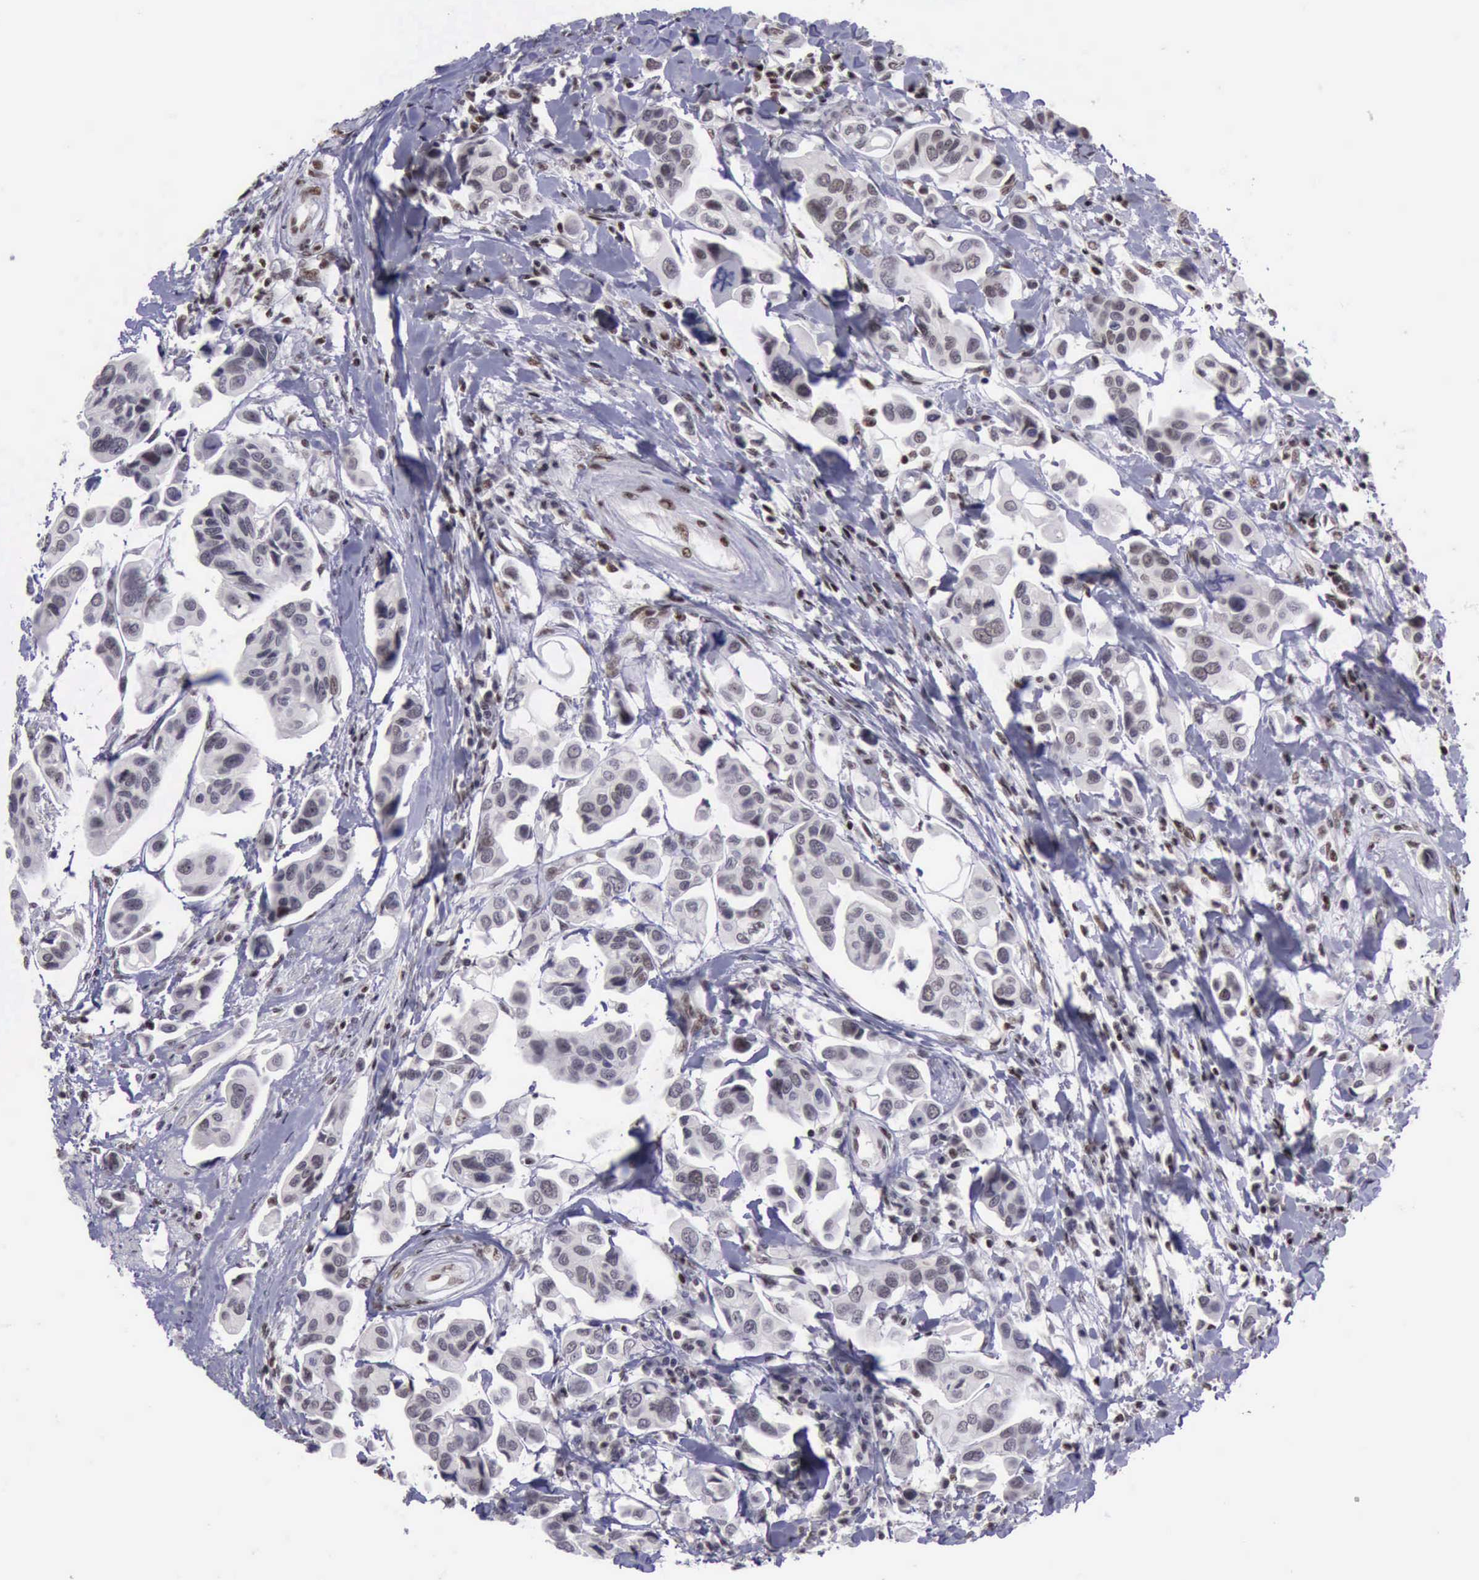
{"staining": {"intensity": "negative", "quantity": "none", "location": "none"}, "tissue": "urothelial cancer", "cell_type": "Tumor cells", "image_type": "cancer", "snomed": [{"axis": "morphology", "description": "Adenocarcinoma, NOS"}, {"axis": "topography", "description": "Urinary bladder"}], "caption": "Protein analysis of adenocarcinoma reveals no significant staining in tumor cells.", "gene": "YY1", "patient": {"sex": "male", "age": 61}}